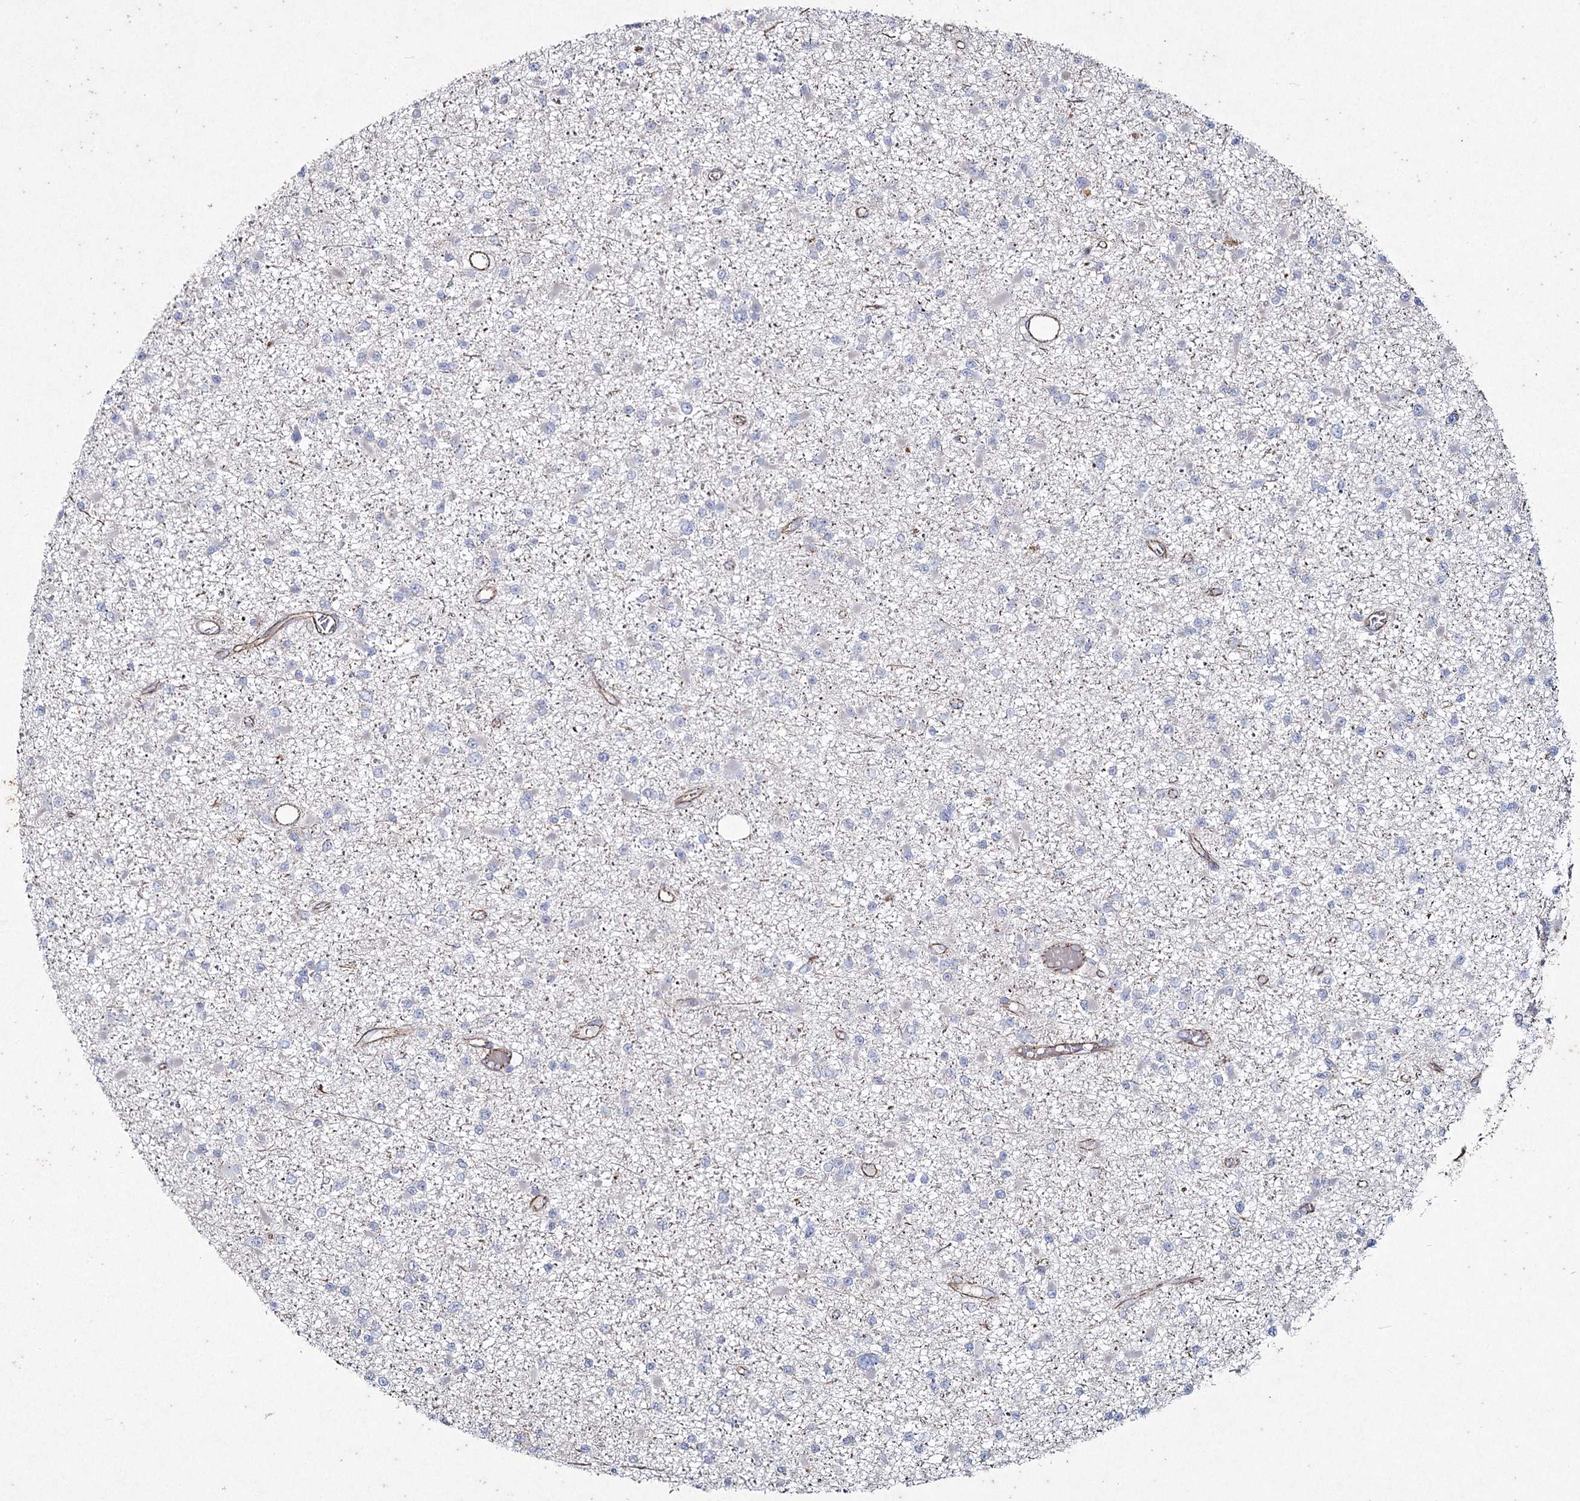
{"staining": {"intensity": "negative", "quantity": "none", "location": "none"}, "tissue": "glioma", "cell_type": "Tumor cells", "image_type": "cancer", "snomed": [{"axis": "morphology", "description": "Glioma, malignant, Low grade"}, {"axis": "topography", "description": "Brain"}], "caption": "Immunohistochemistry image of human malignant low-grade glioma stained for a protein (brown), which reveals no staining in tumor cells.", "gene": "LDLRAD3", "patient": {"sex": "female", "age": 22}}